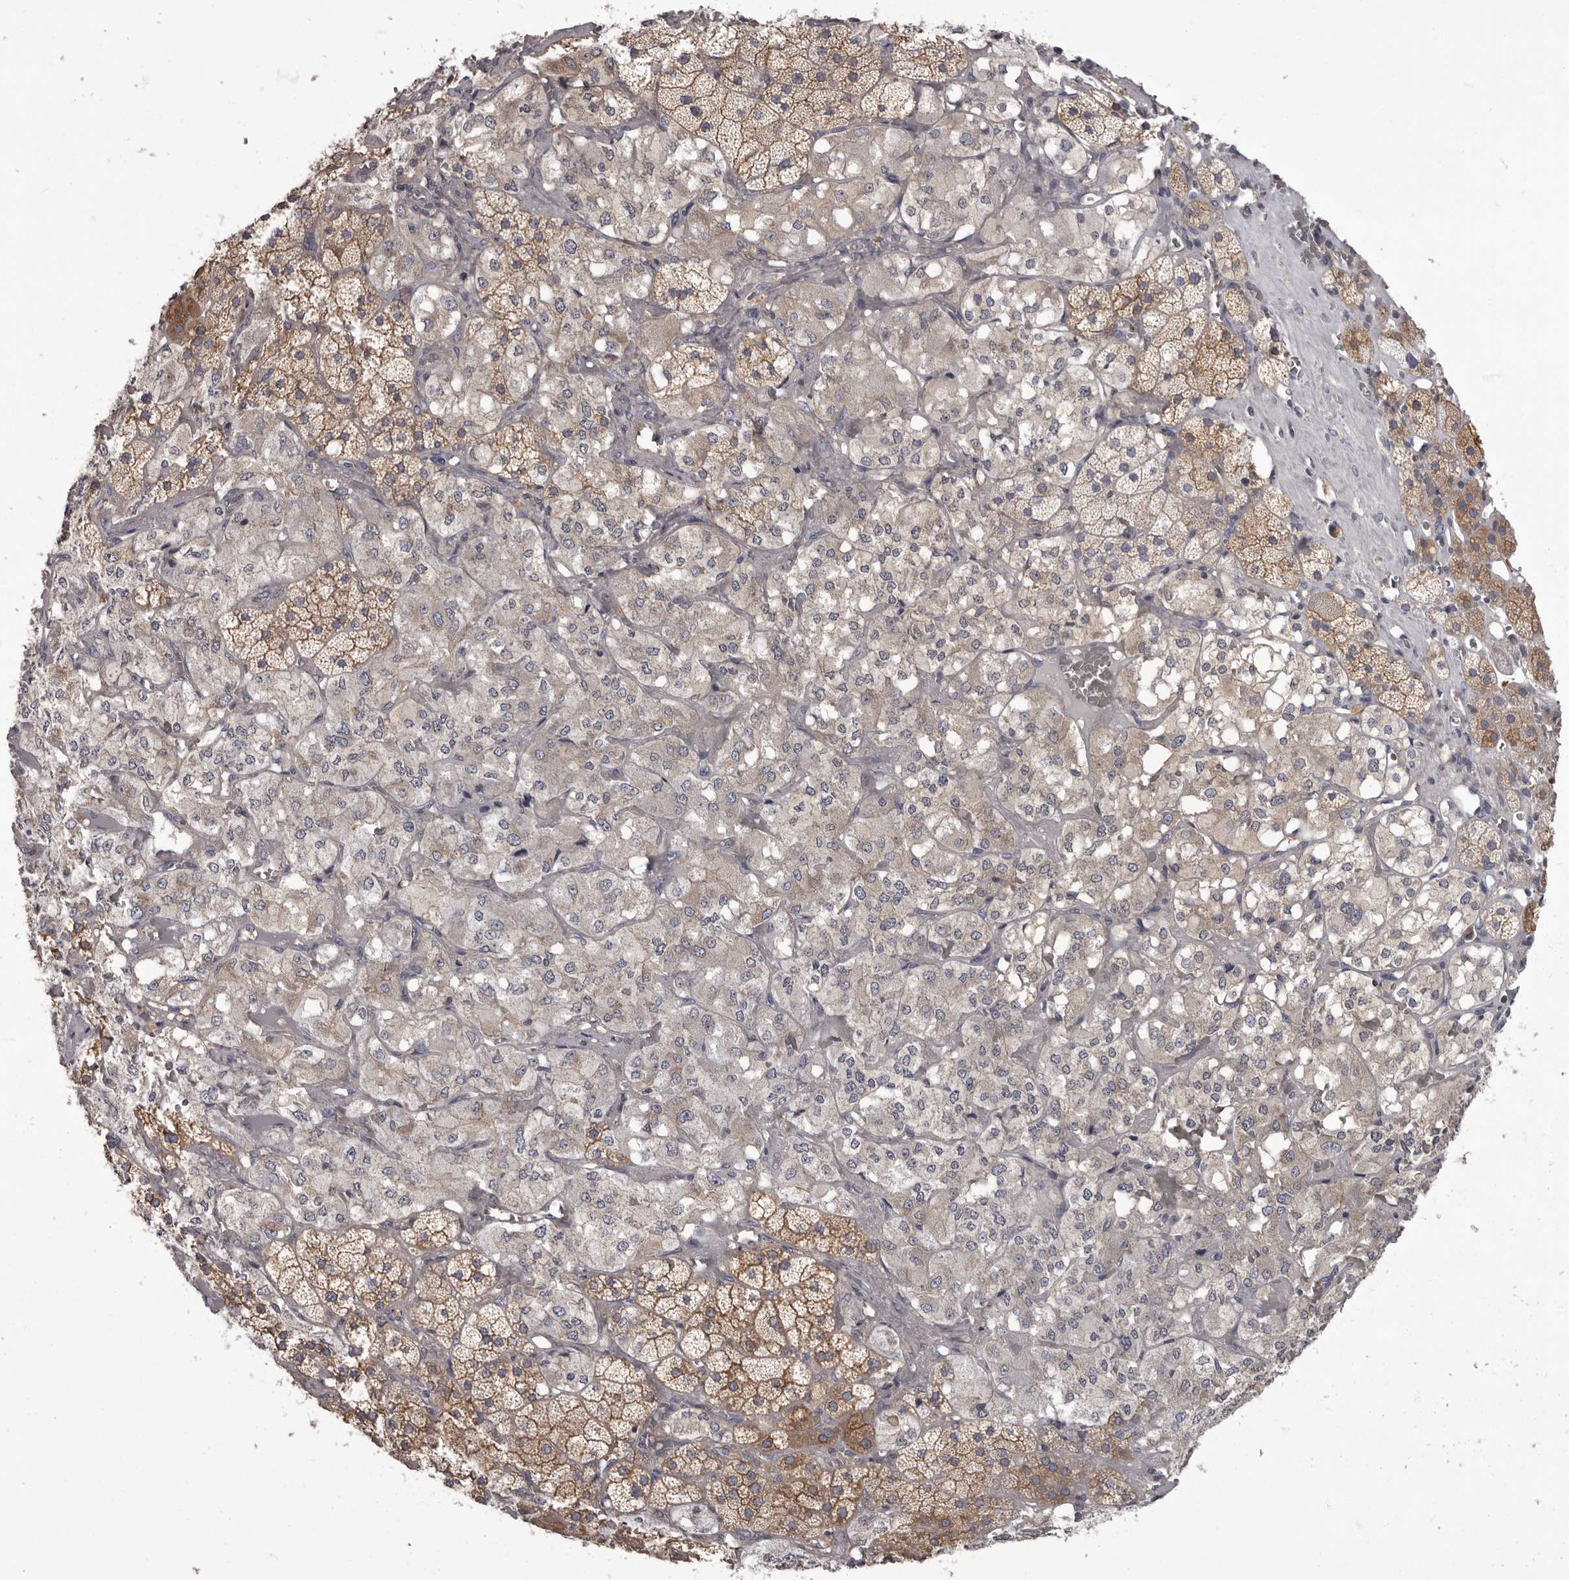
{"staining": {"intensity": "moderate", "quantity": "25%-75%", "location": "cytoplasmic/membranous"}, "tissue": "adrenal gland", "cell_type": "Glandular cells", "image_type": "normal", "snomed": [{"axis": "morphology", "description": "Normal tissue, NOS"}, {"axis": "topography", "description": "Adrenal gland"}], "caption": "Protein staining demonstrates moderate cytoplasmic/membranous positivity in approximately 25%-75% of glandular cells in unremarkable adrenal gland. (DAB (3,3'-diaminobenzidine) = brown stain, brightfield microscopy at high magnification).", "gene": "APEH", "patient": {"sex": "male", "age": 57}}